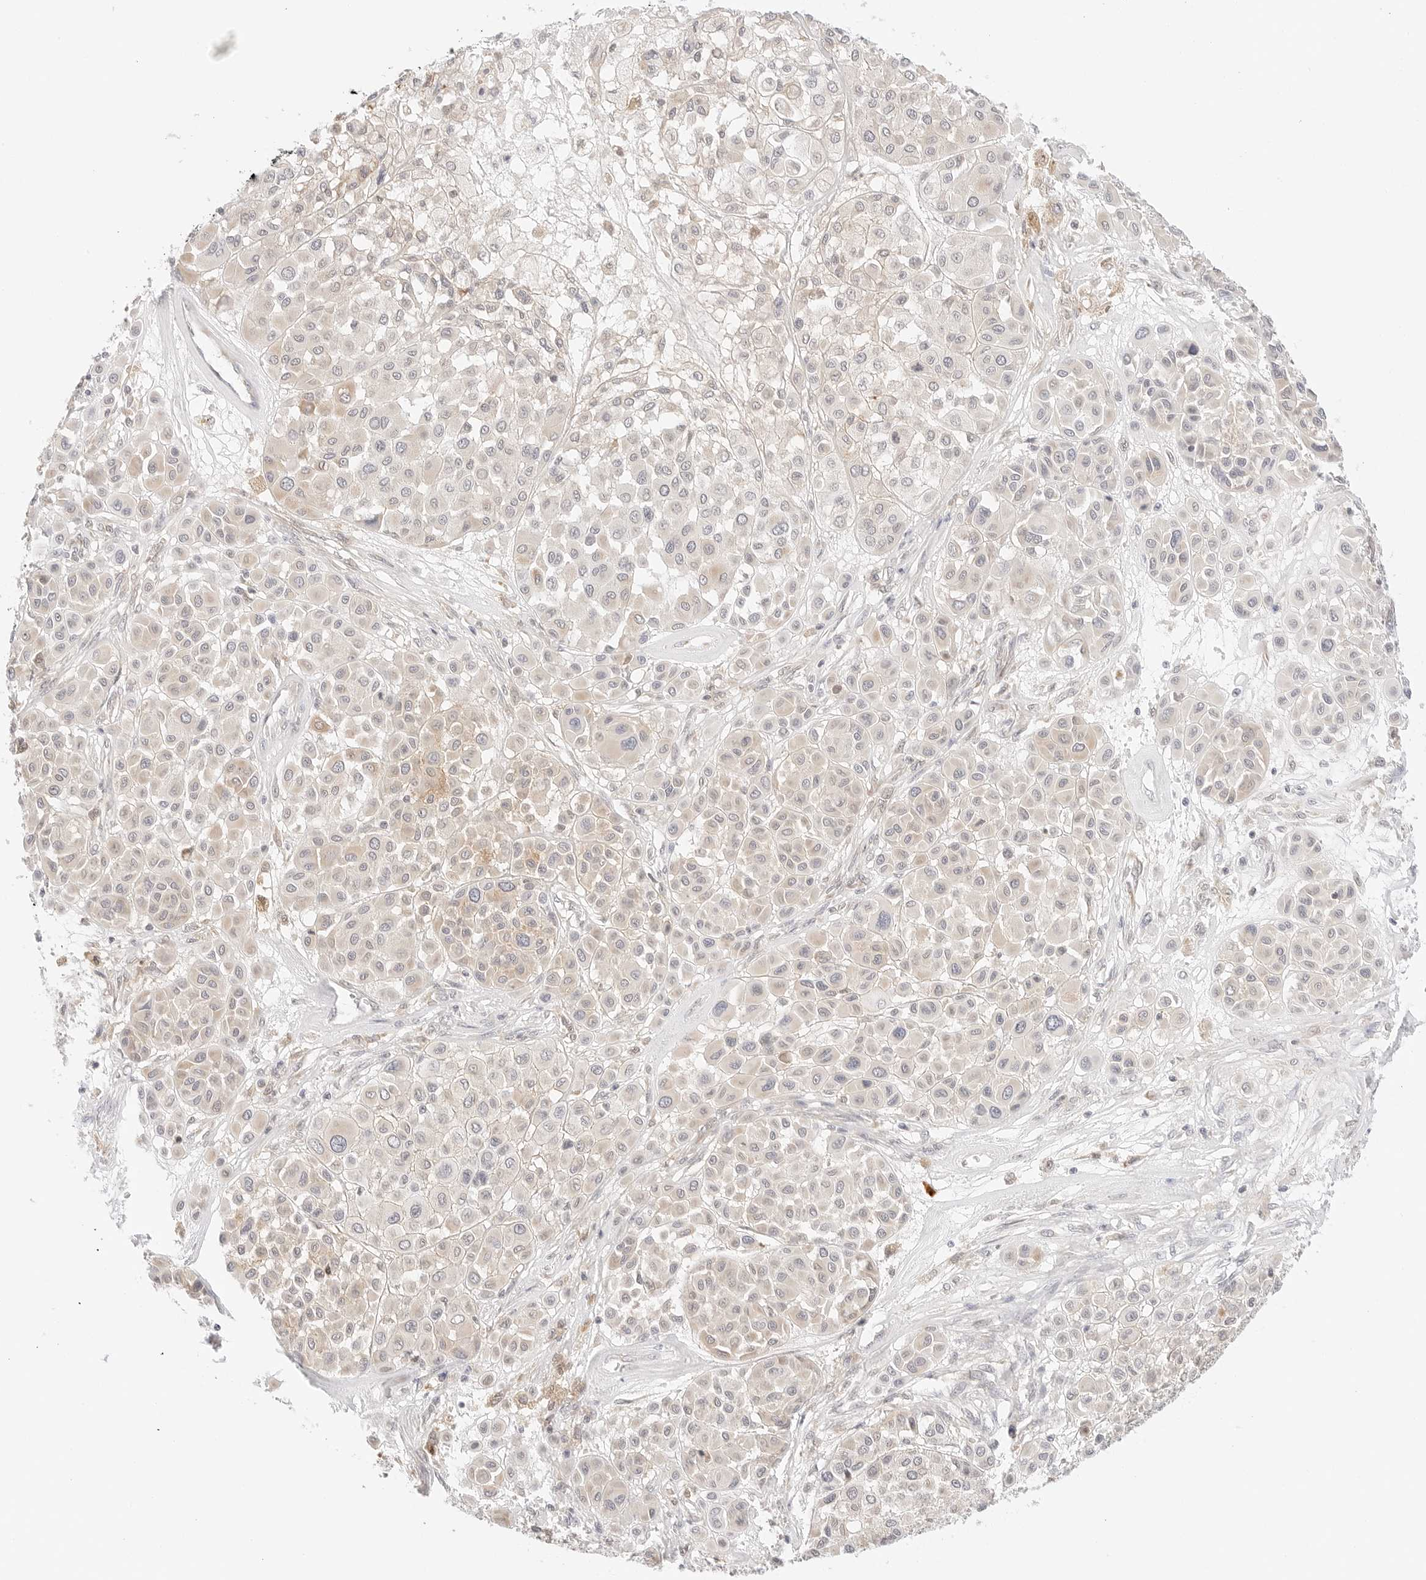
{"staining": {"intensity": "negative", "quantity": "none", "location": "none"}, "tissue": "melanoma", "cell_type": "Tumor cells", "image_type": "cancer", "snomed": [{"axis": "morphology", "description": "Malignant melanoma, Metastatic site"}, {"axis": "topography", "description": "Soft tissue"}], "caption": "Melanoma was stained to show a protein in brown. There is no significant positivity in tumor cells.", "gene": "ERO1B", "patient": {"sex": "male", "age": 41}}